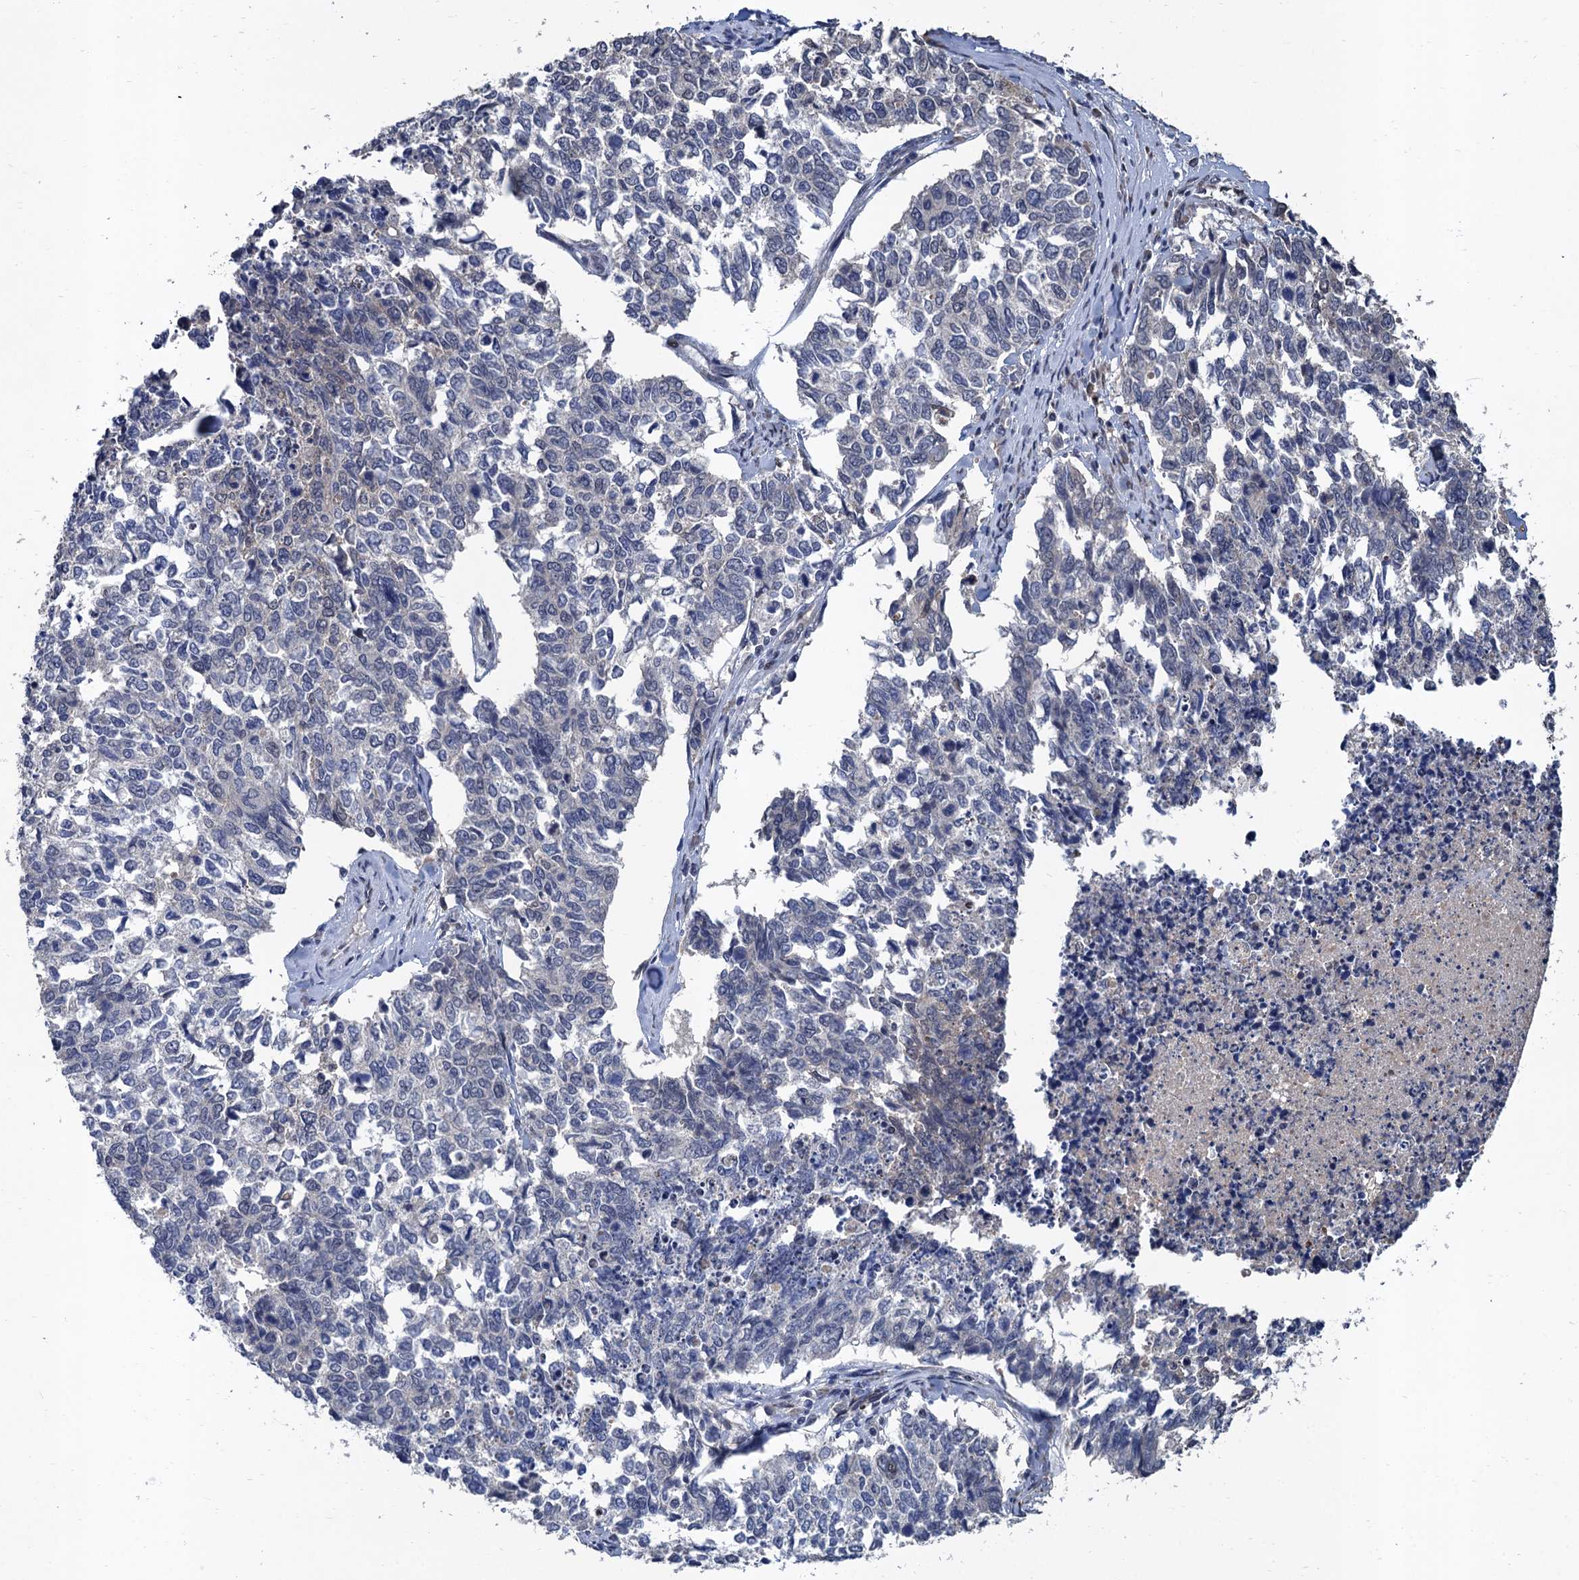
{"staining": {"intensity": "negative", "quantity": "none", "location": "none"}, "tissue": "cervical cancer", "cell_type": "Tumor cells", "image_type": "cancer", "snomed": [{"axis": "morphology", "description": "Squamous cell carcinoma, NOS"}, {"axis": "topography", "description": "Cervix"}], "caption": "Protein analysis of cervical cancer displays no significant positivity in tumor cells.", "gene": "TSEN34", "patient": {"sex": "female", "age": 63}}